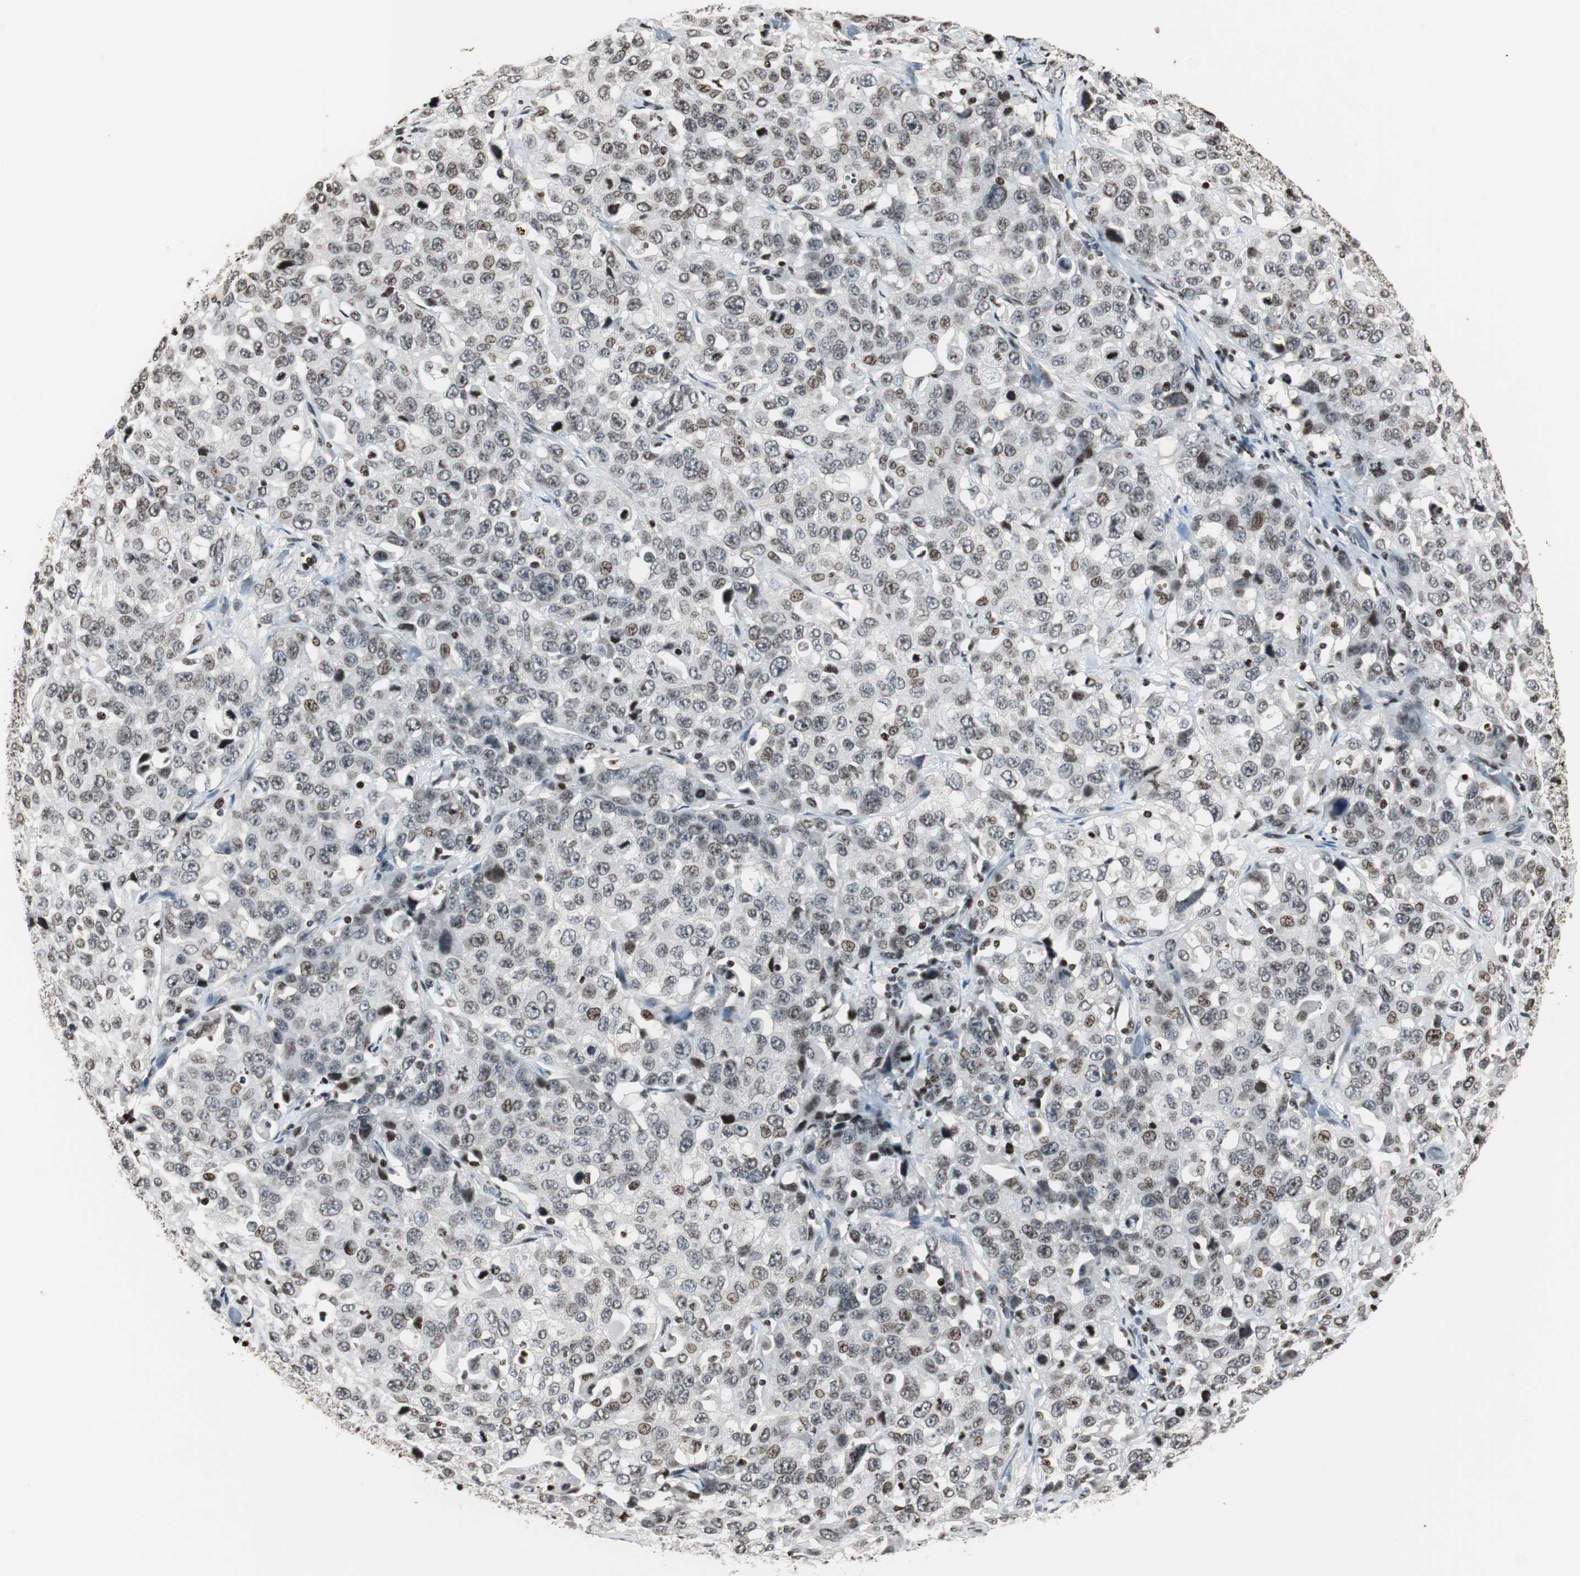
{"staining": {"intensity": "moderate", "quantity": ">75%", "location": "nuclear"}, "tissue": "stomach cancer", "cell_type": "Tumor cells", "image_type": "cancer", "snomed": [{"axis": "morphology", "description": "Normal tissue, NOS"}, {"axis": "morphology", "description": "Adenocarcinoma, NOS"}, {"axis": "topography", "description": "Stomach"}], "caption": "Immunohistochemistry micrograph of adenocarcinoma (stomach) stained for a protein (brown), which displays medium levels of moderate nuclear positivity in approximately >75% of tumor cells.", "gene": "PAXIP1", "patient": {"sex": "male", "age": 48}}